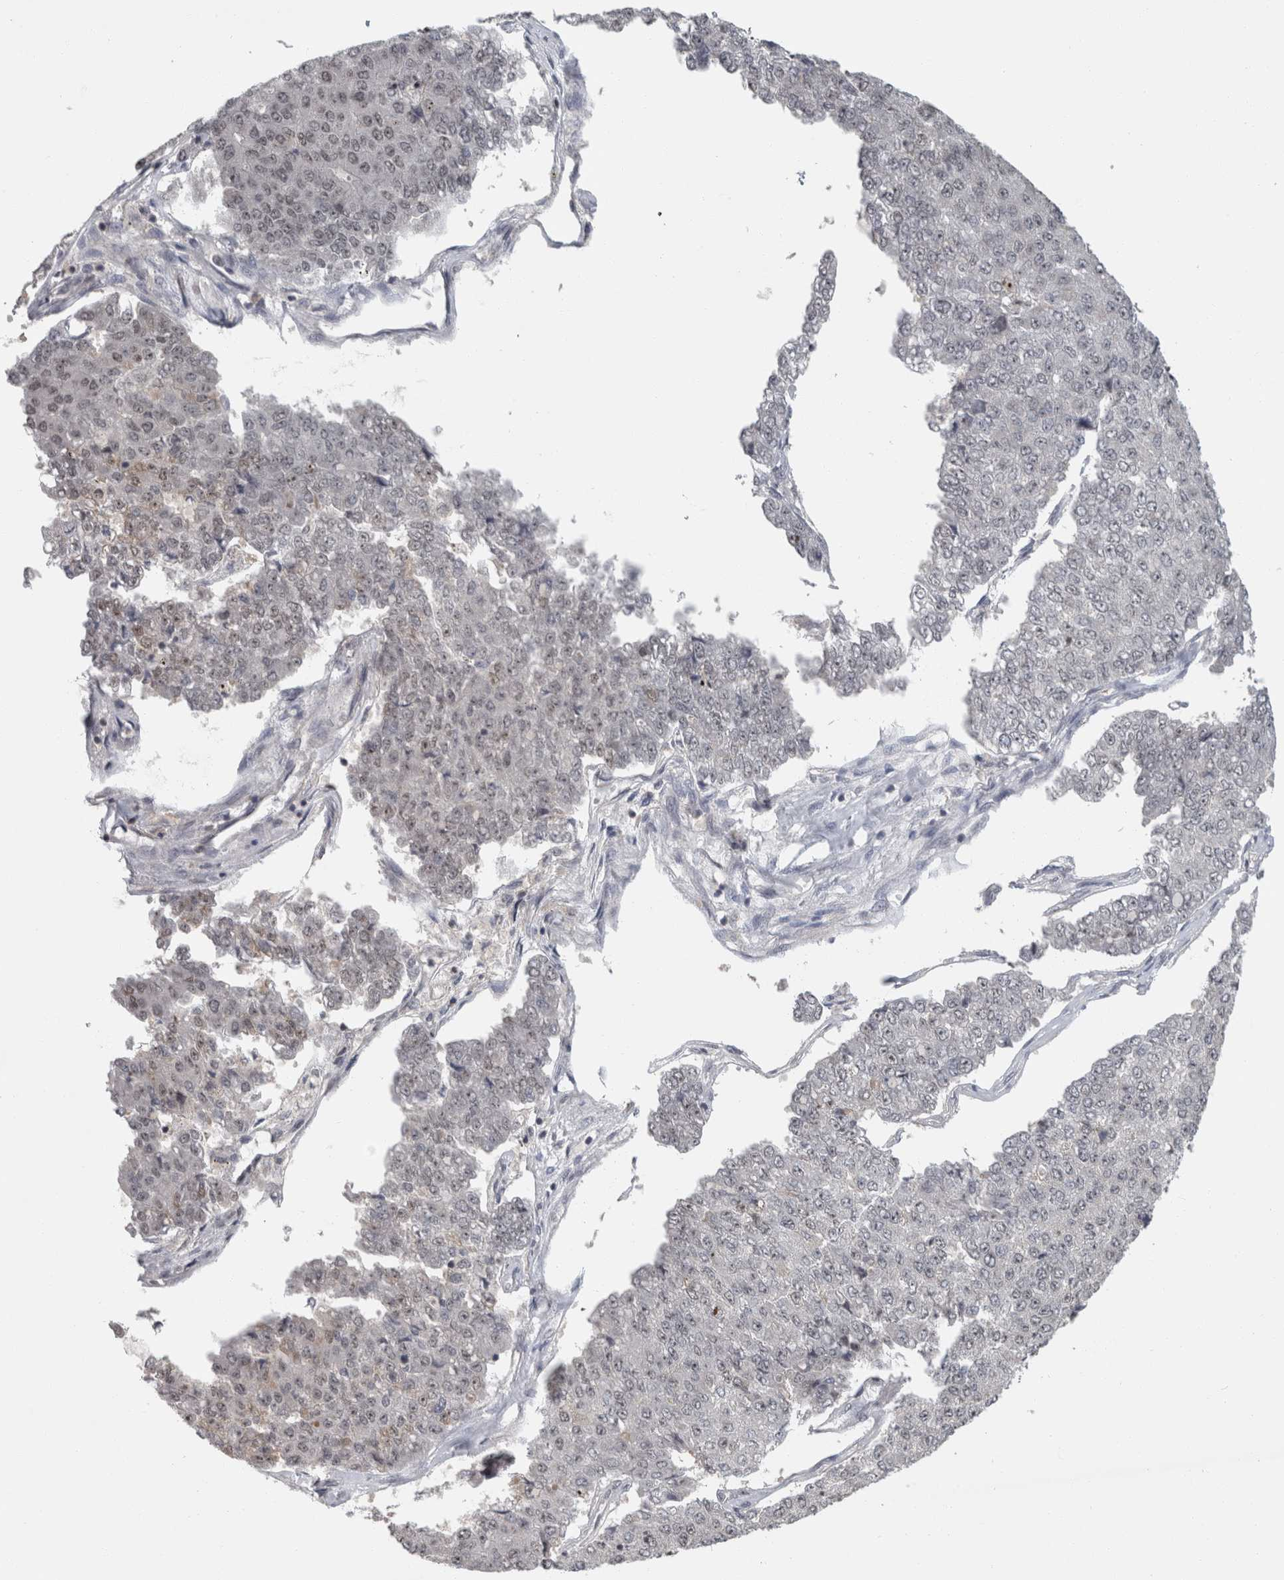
{"staining": {"intensity": "weak", "quantity": "<25%", "location": "nuclear"}, "tissue": "pancreatic cancer", "cell_type": "Tumor cells", "image_type": "cancer", "snomed": [{"axis": "morphology", "description": "Adenocarcinoma, NOS"}, {"axis": "topography", "description": "Pancreas"}], "caption": "High power microscopy histopathology image of an IHC image of pancreatic adenocarcinoma, revealing no significant expression in tumor cells. Brightfield microscopy of IHC stained with DAB (brown) and hematoxylin (blue), captured at high magnification.", "gene": "RBM28", "patient": {"sex": "male", "age": 50}}